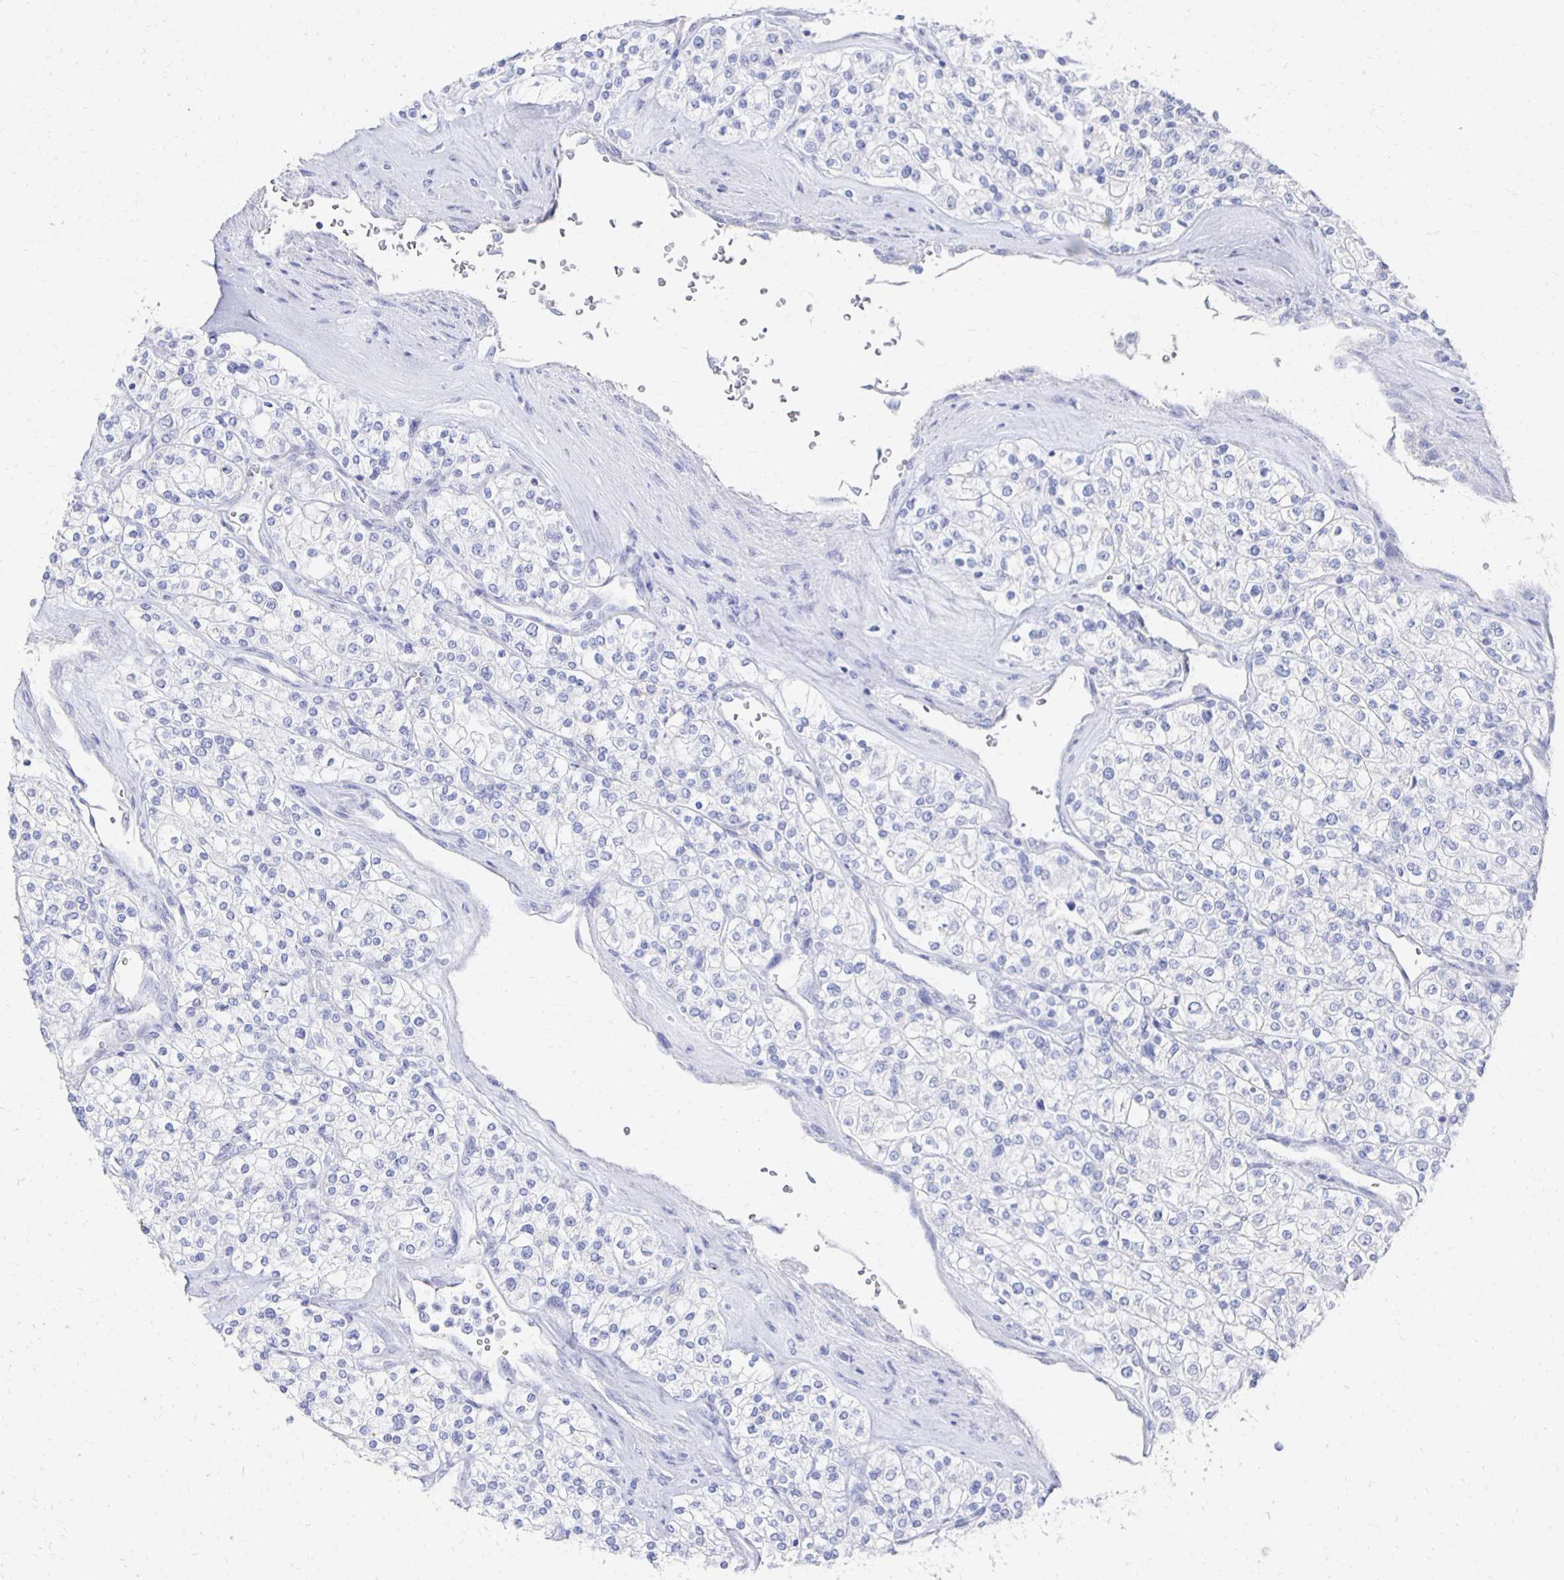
{"staining": {"intensity": "negative", "quantity": "none", "location": "none"}, "tissue": "renal cancer", "cell_type": "Tumor cells", "image_type": "cancer", "snomed": [{"axis": "morphology", "description": "Adenocarcinoma, NOS"}, {"axis": "topography", "description": "Kidney"}], "caption": "Histopathology image shows no protein staining in tumor cells of adenocarcinoma (renal) tissue. The staining was performed using DAB to visualize the protein expression in brown, while the nuclei were stained in blue with hematoxylin (Magnification: 20x).", "gene": "PRDM7", "patient": {"sex": "male", "age": 80}}